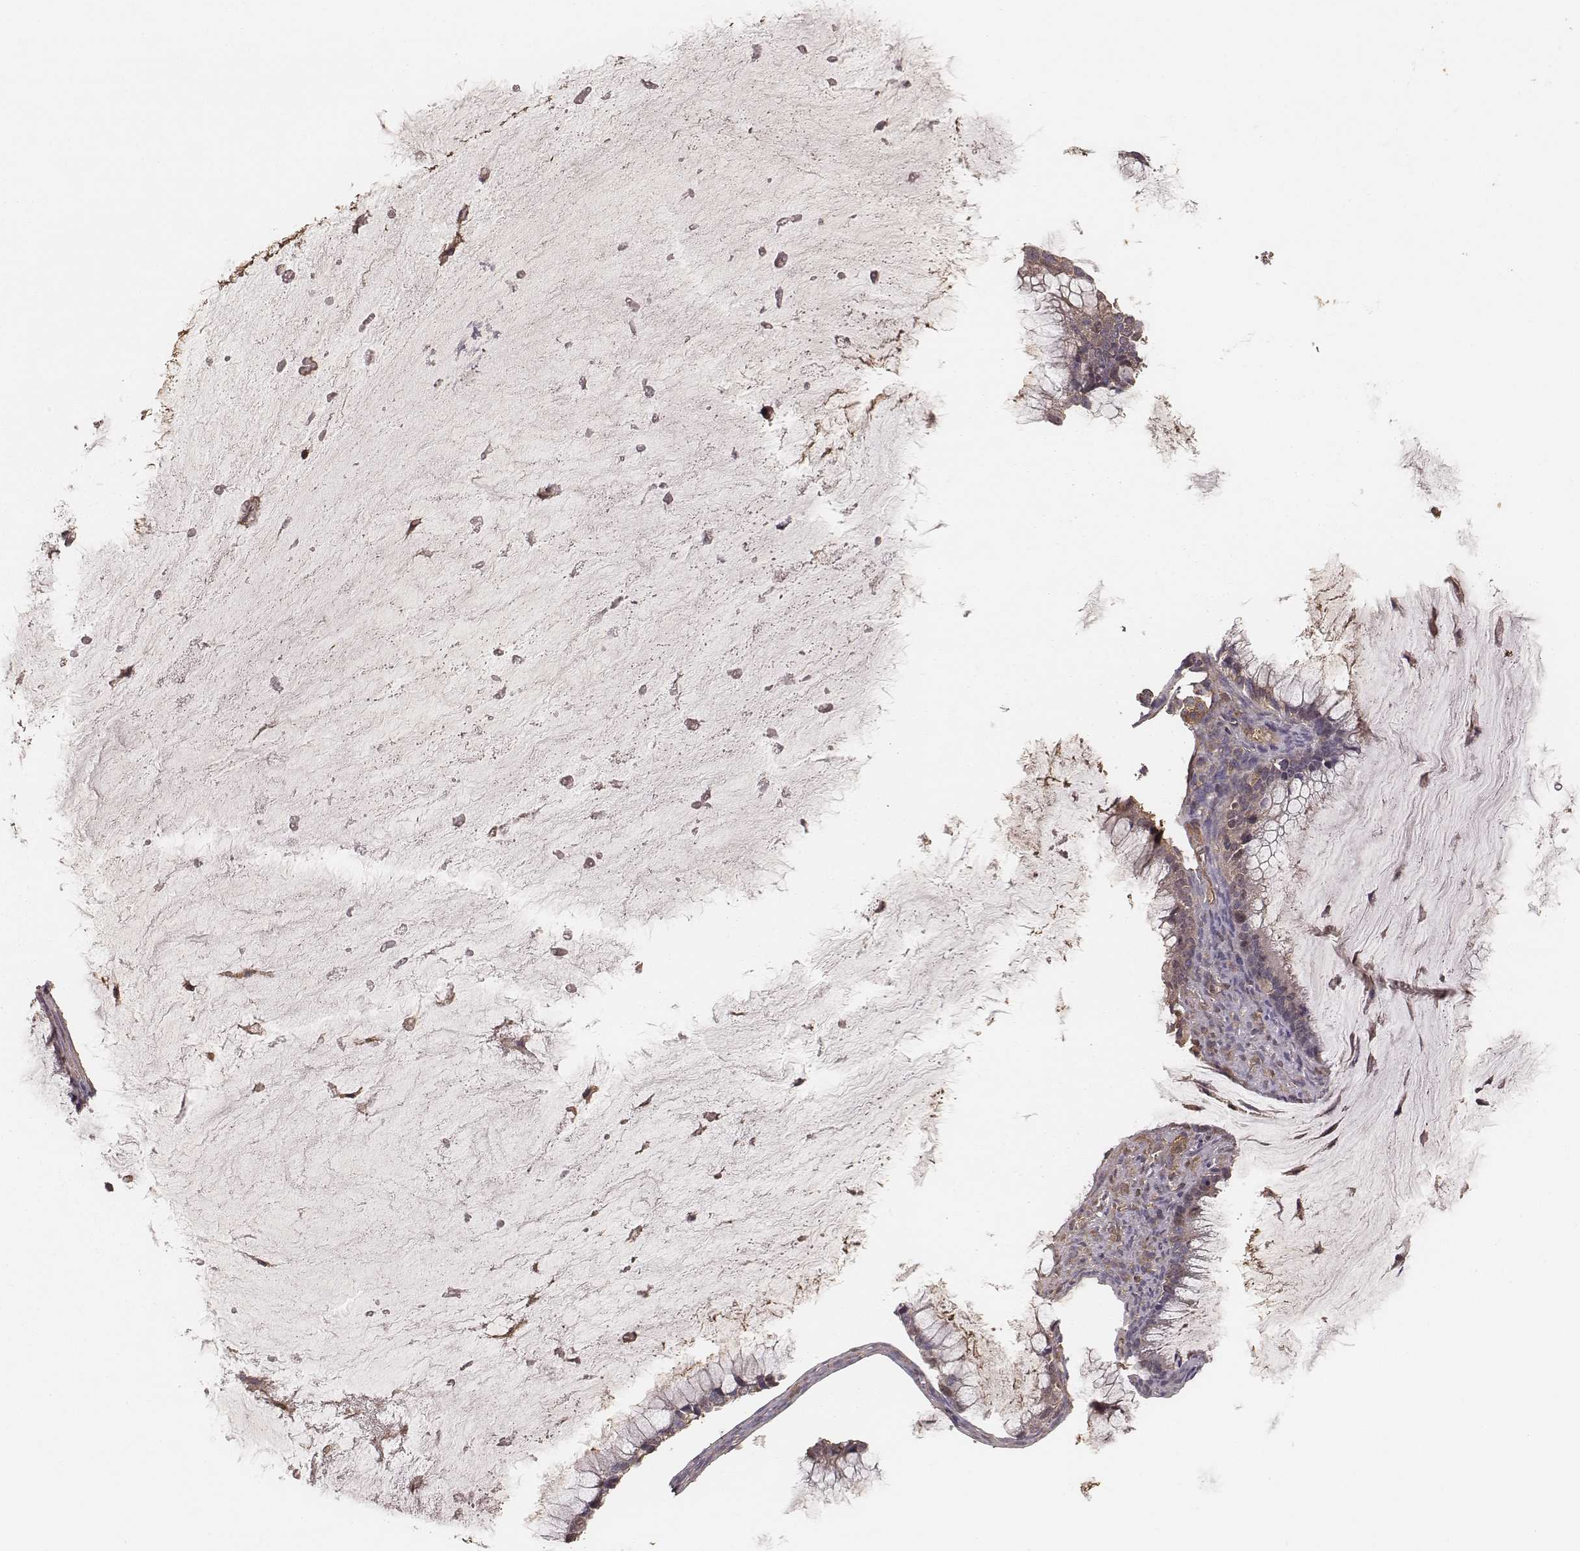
{"staining": {"intensity": "weak", "quantity": "25%-75%", "location": "cytoplasmic/membranous"}, "tissue": "ovarian cancer", "cell_type": "Tumor cells", "image_type": "cancer", "snomed": [{"axis": "morphology", "description": "Cystadenocarcinoma, mucinous, NOS"}, {"axis": "topography", "description": "Ovary"}], "caption": "Tumor cells reveal low levels of weak cytoplasmic/membranous expression in about 25%-75% of cells in mucinous cystadenocarcinoma (ovarian).", "gene": "CARS1", "patient": {"sex": "female", "age": 38}}